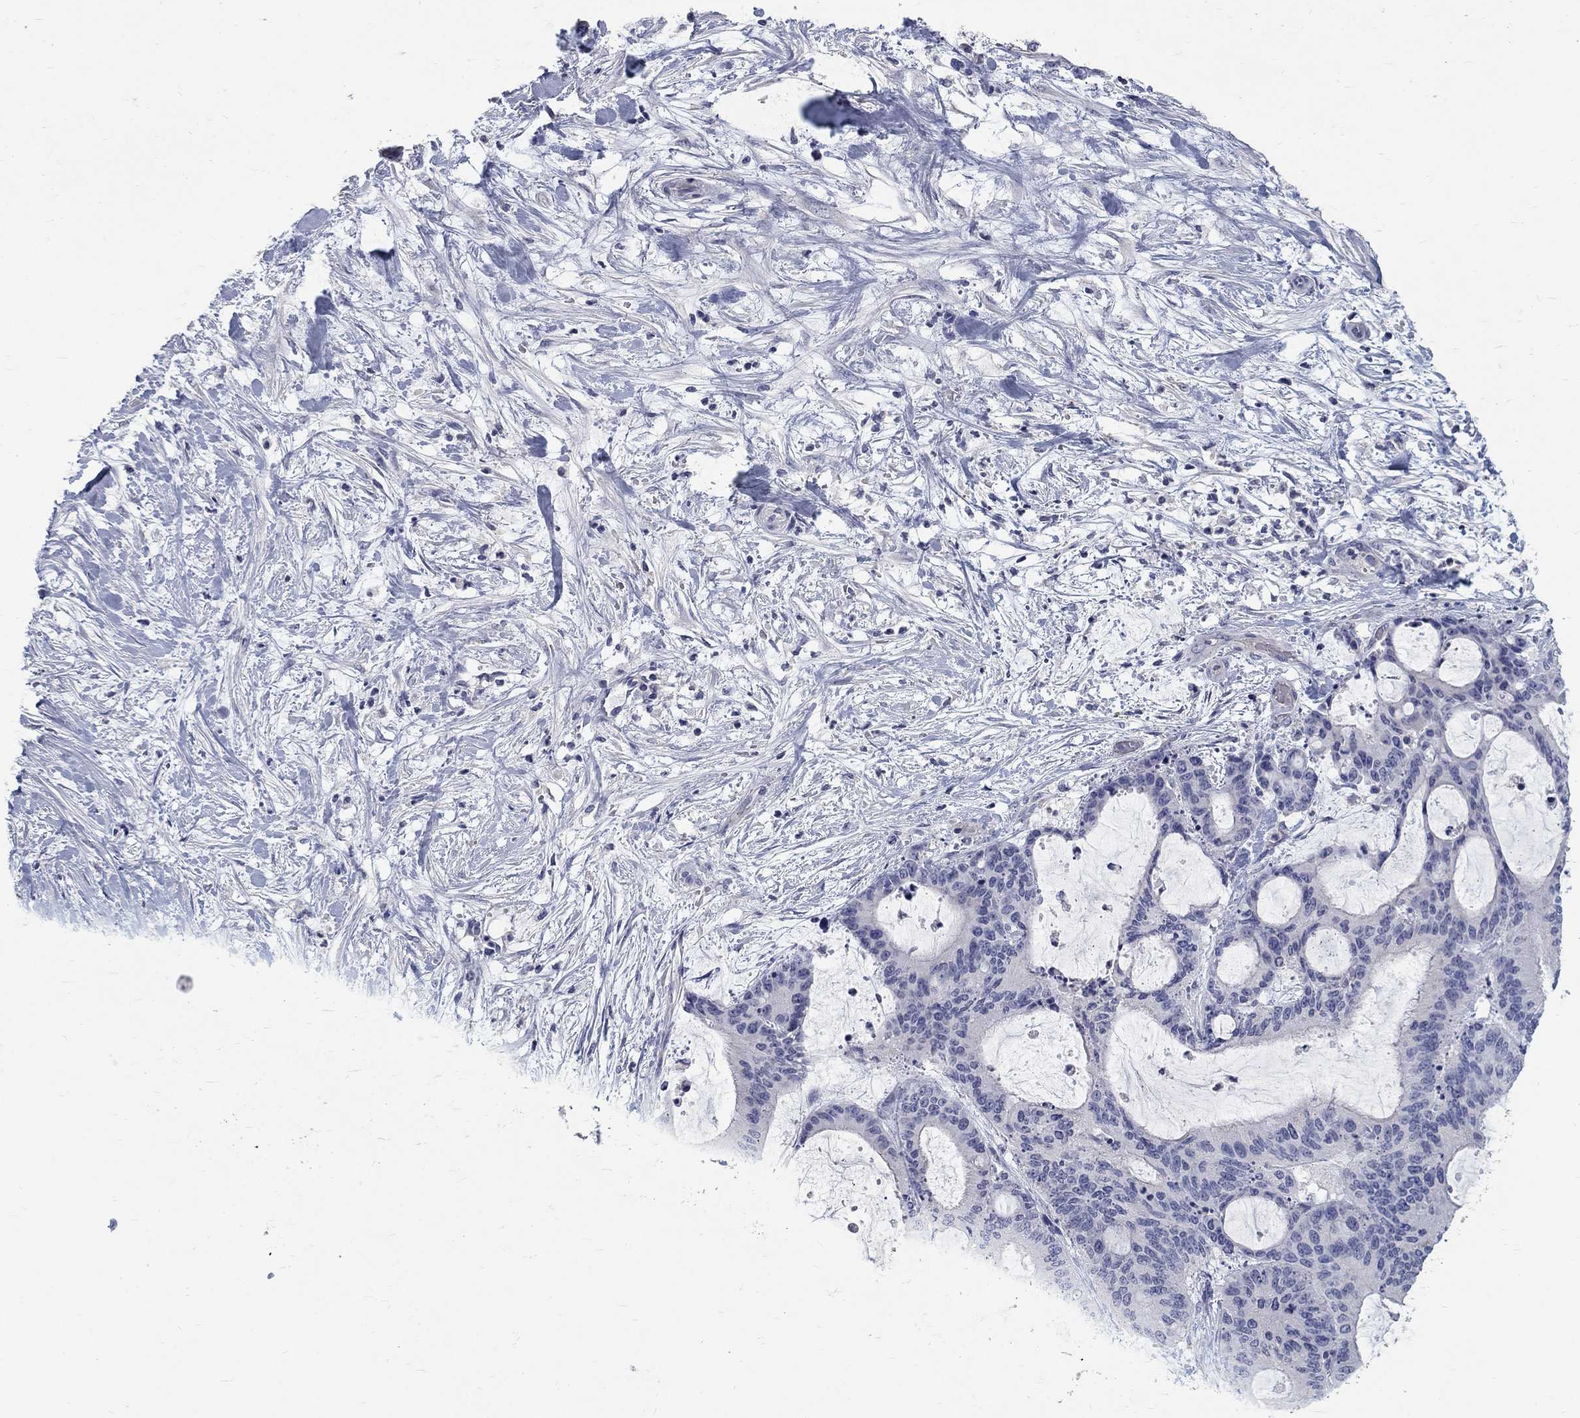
{"staining": {"intensity": "negative", "quantity": "none", "location": "none"}, "tissue": "liver cancer", "cell_type": "Tumor cells", "image_type": "cancer", "snomed": [{"axis": "morphology", "description": "Normal tissue, NOS"}, {"axis": "morphology", "description": "Cholangiocarcinoma"}, {"axis": "topography", "description": "Liver"}, {"axis": "topography", "description": "Peripheral nerve tissue"}], "caption": "This photomicrograph is of liver cancer (cholangiocarcinoma) stained with immunohistochemistry to label a protein in brown with the nuclei are counter-stained blue. There is no staining in tumor cells. Nuclei are stained in blue.", "gene": "PTH1R", "patient": {"sex": "female", "age": 73}}